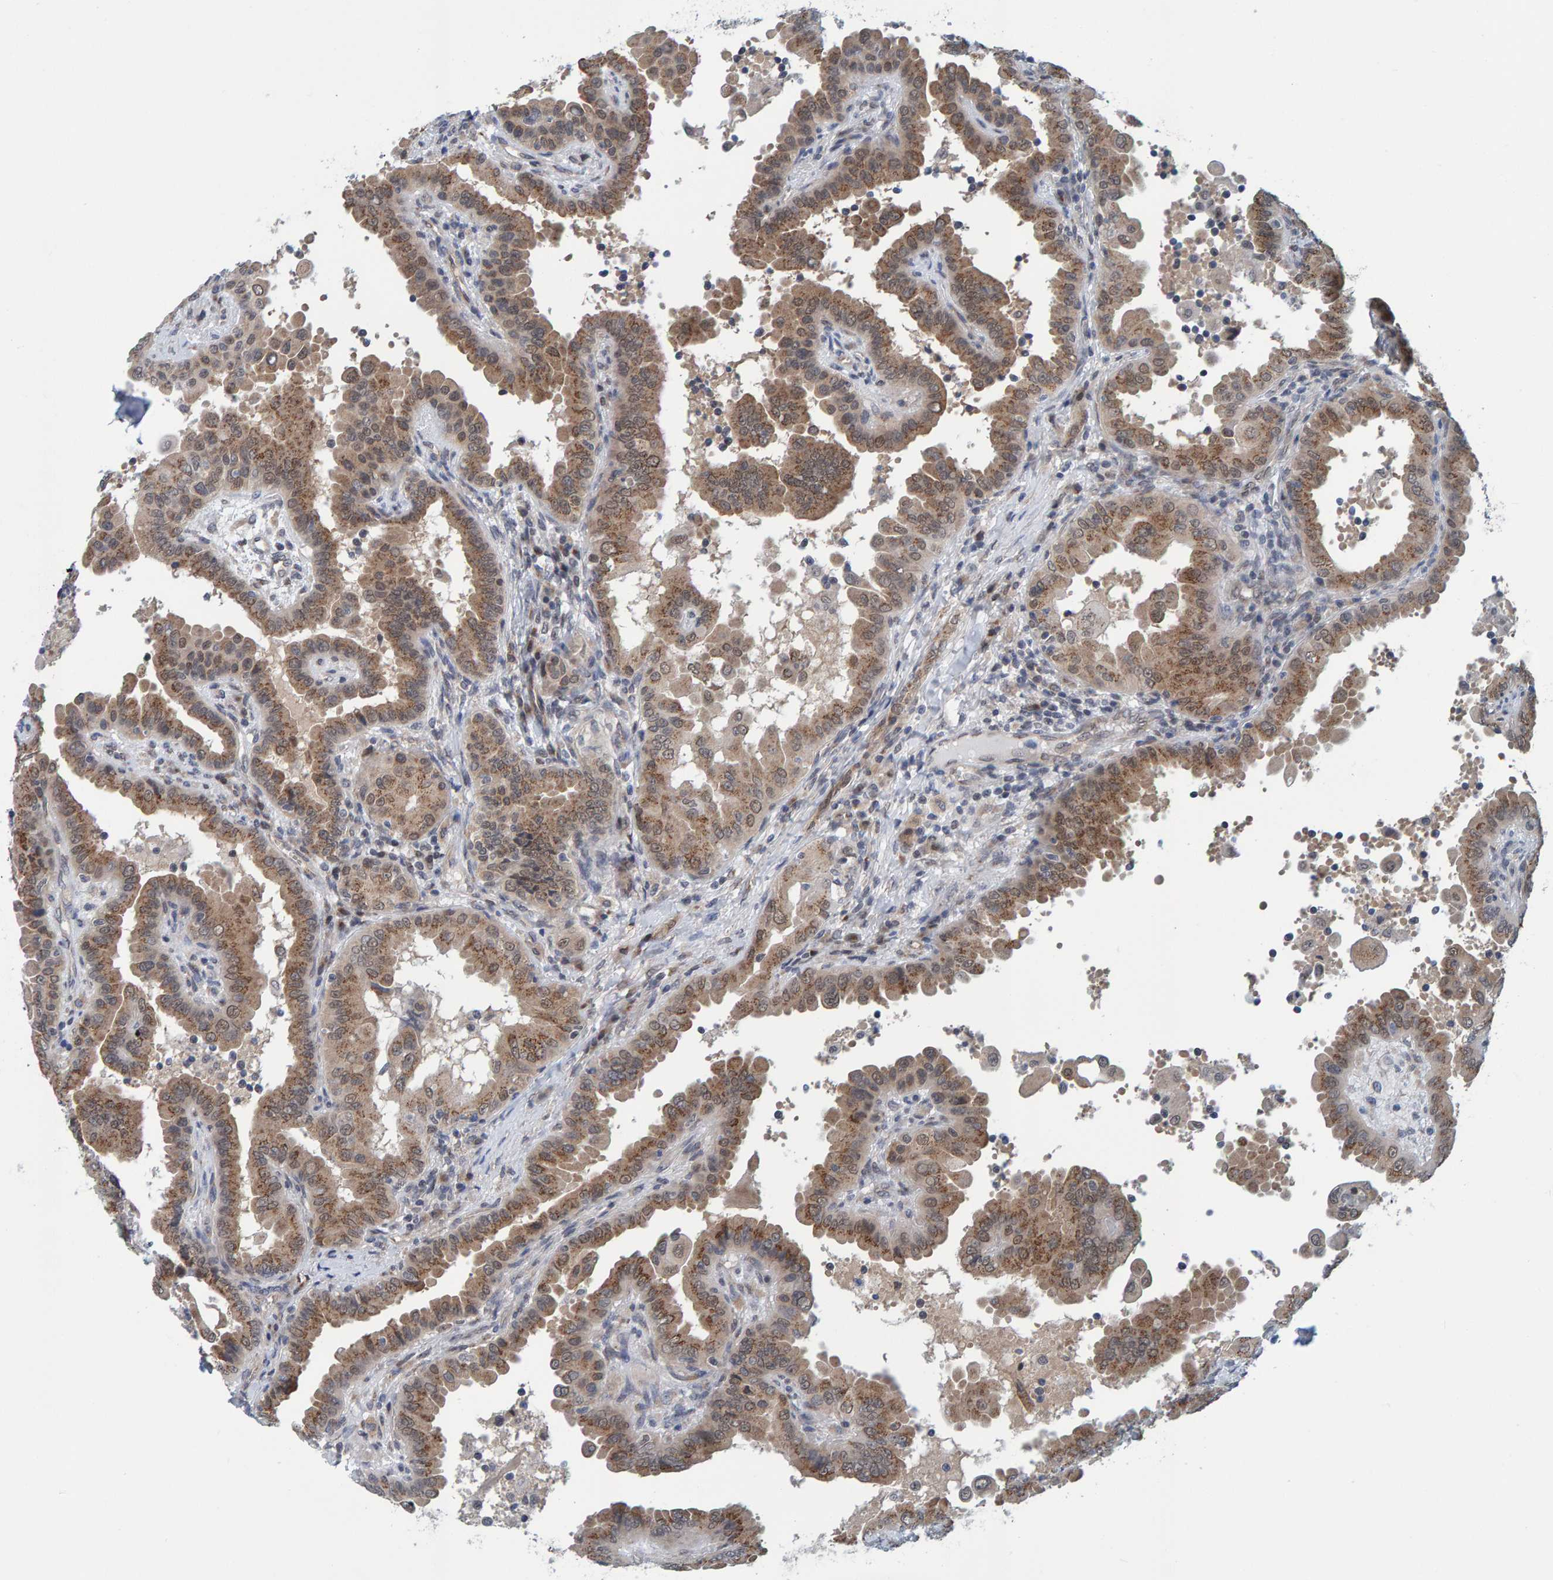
{"staining": {"intensity": "moderate", "quantity": ">75%", "location": "cytoplasmic/membranous"}, "tissue": "thyroid cancer", "cell_type": "Tumor cells", "image_type": "cancer", "snomed": [{"axis": "morphology", "description": "Papillary adenocarcinoma, NOS"}, {"axis": "topography", "description": "Thyroid gland"}], "caption": "Human papillary adenocarcinoma (thyroid) stained with a protein marker shows moderate staining in tumor cells.", "gene": "SCRN2", "patient": {"sex": "male", "age": 33}}